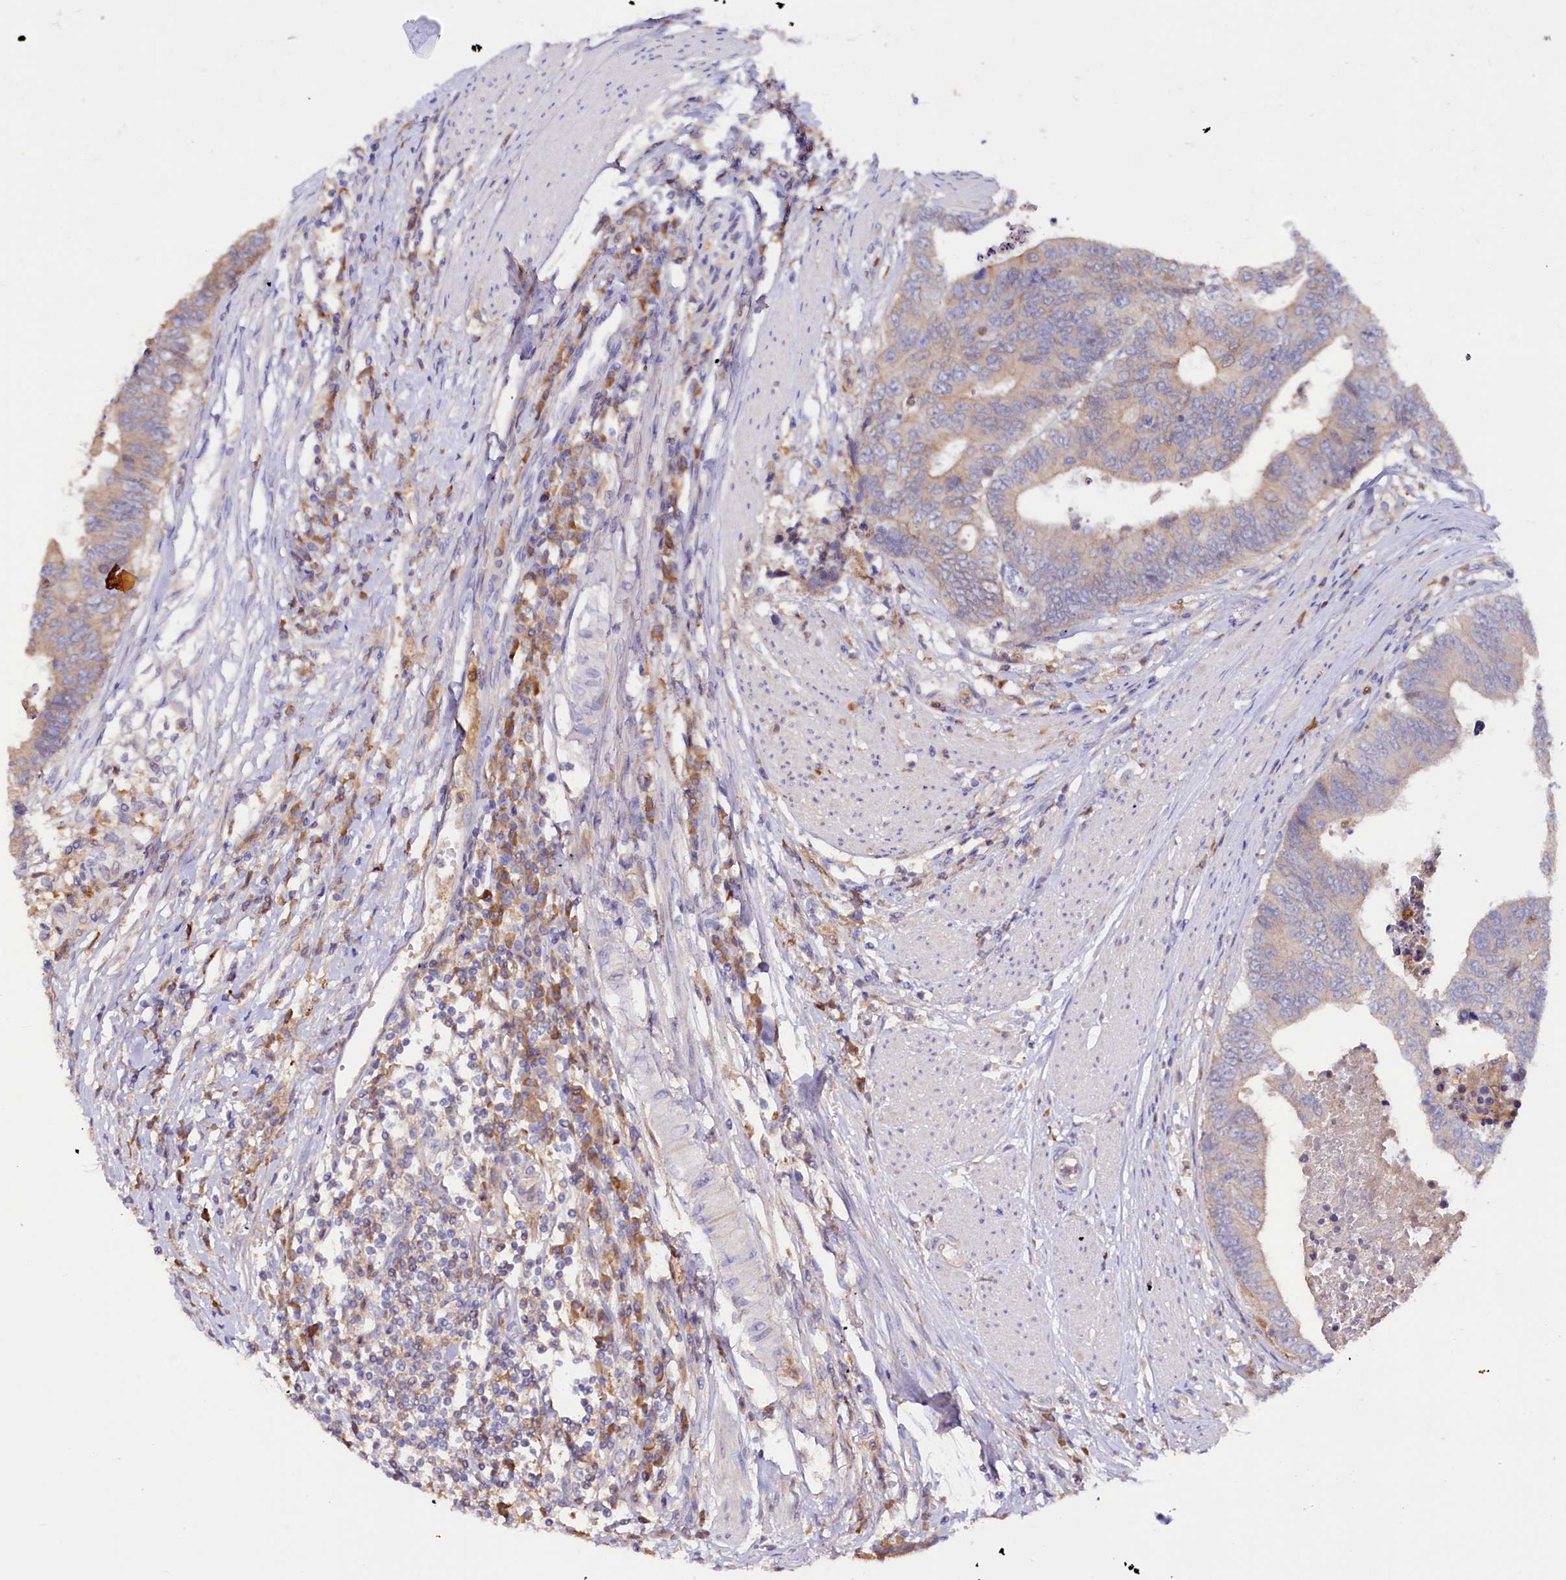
{"staining": {"intensity": "weak", "quantity": "25%-75%", "location": "cytoplasmic/membranous"}, "tissue": "colorectal cancer", "cell_type": "Tumor cells", "image_type": "cancer", "snomed": [{"axis": "morphology", "description": "Adenocarcinoma, NOS"}, {"axis": "topography", "description": "Rectum"}], "caption": "An immunohistochemistry image of tumor tissue is shown. Protein staining in brown highlights weak cytoplasmic/membranous positivity in adenocarcinoma (colorectal) within tumor cells. (IHC, brightfield microscopy, high magnification).", "gene": "IL17RD", "patient": {"sex": "male", "age": 84}}